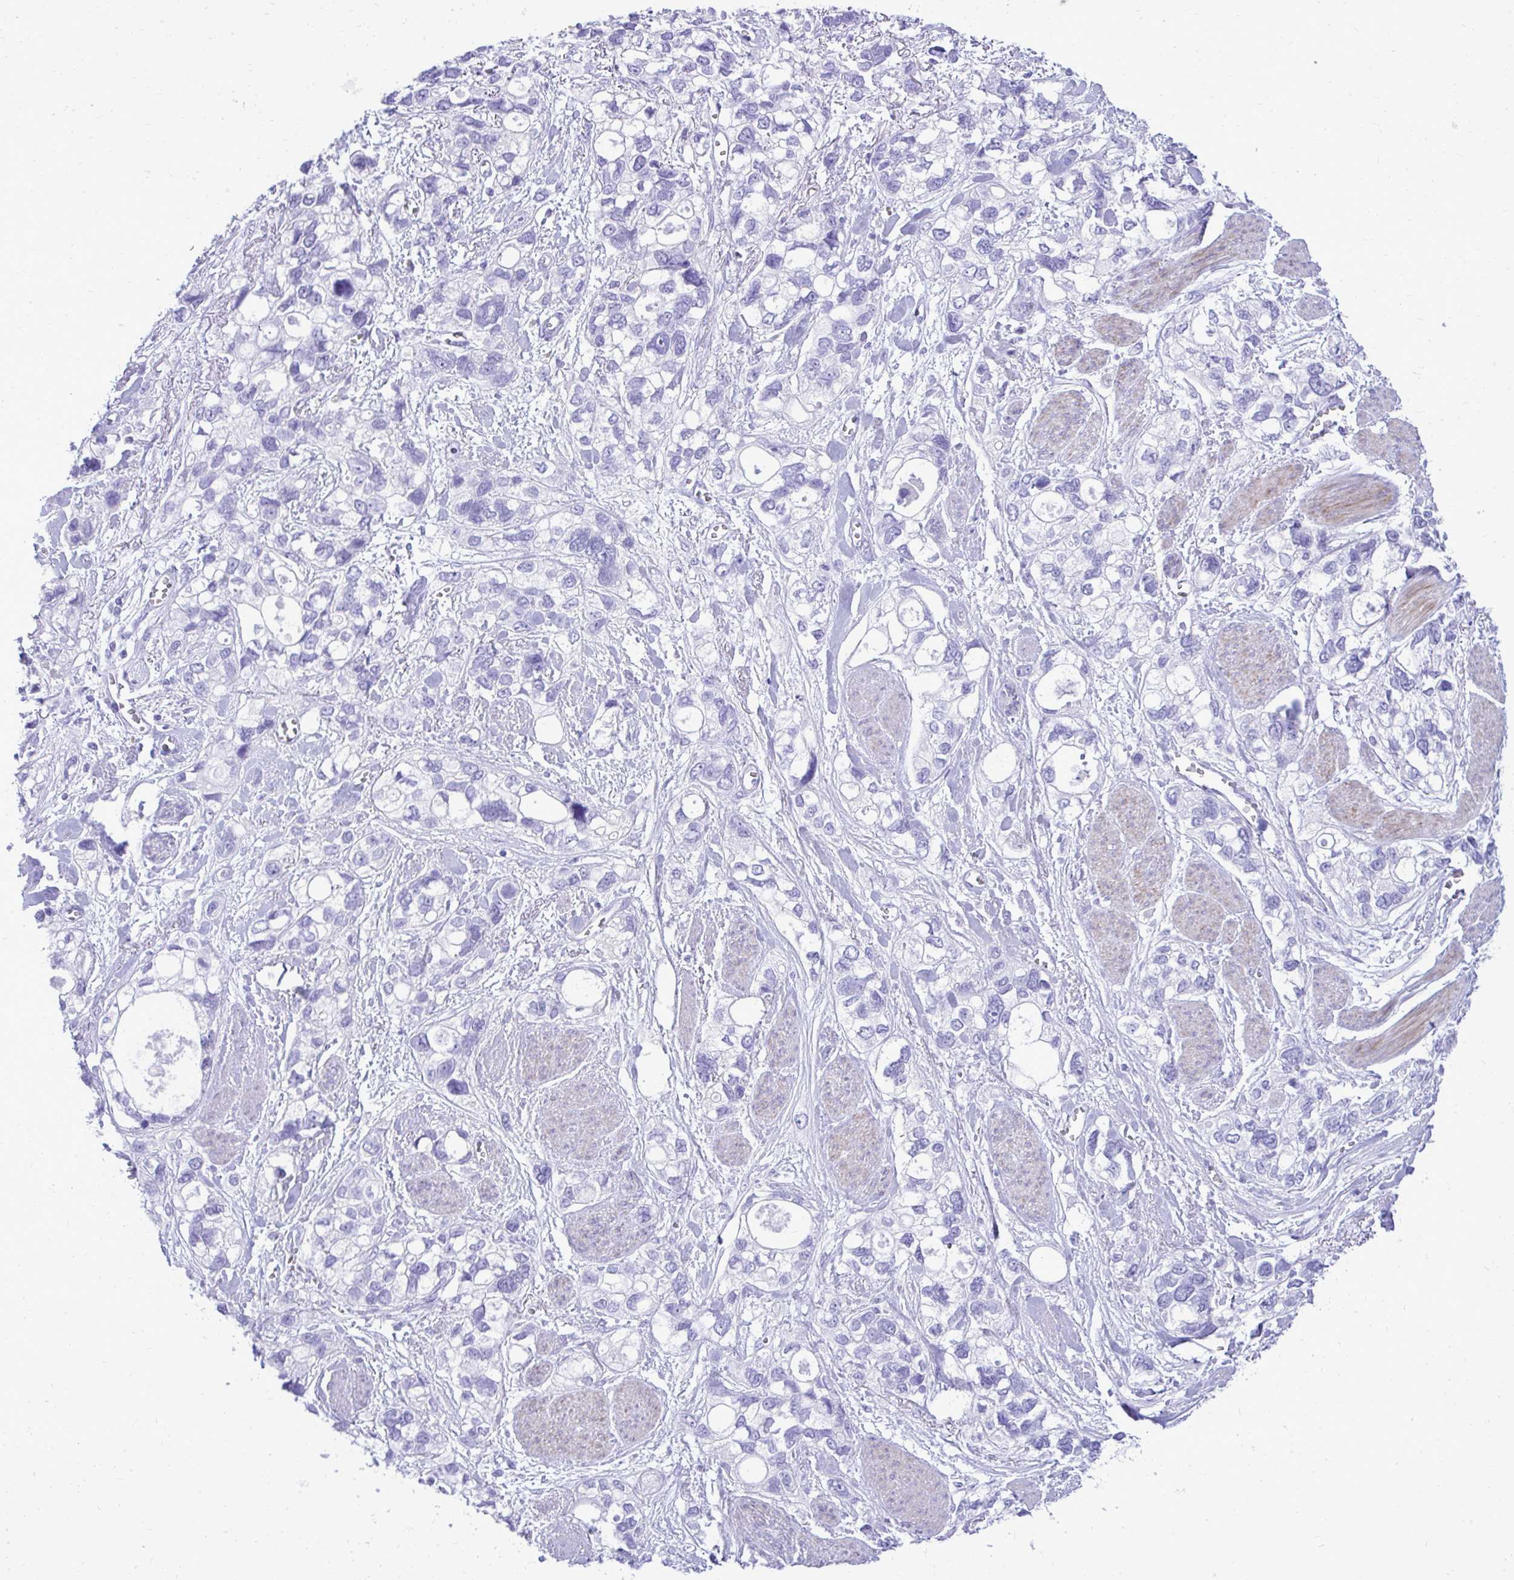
{"staining": {"intensity": "negative", "quantity": "none", "location": "none"}, "tissue": "stomach cancer", "cell_type": "Tumor cells", "image_type": "cancer", "snomed": [{"axis": "morphology", "description": "Adenocarcinoma, NOS"}, {"axis": "topography", "description": "Stomach, upper"}], "caption": "This is an immunohistochemistry histopathology image of human stomach adenocarcinoma. There is no staining in tumor cells.", "gene": "ANKDD1B", "patient": {"sex": "female", "age": 81}}